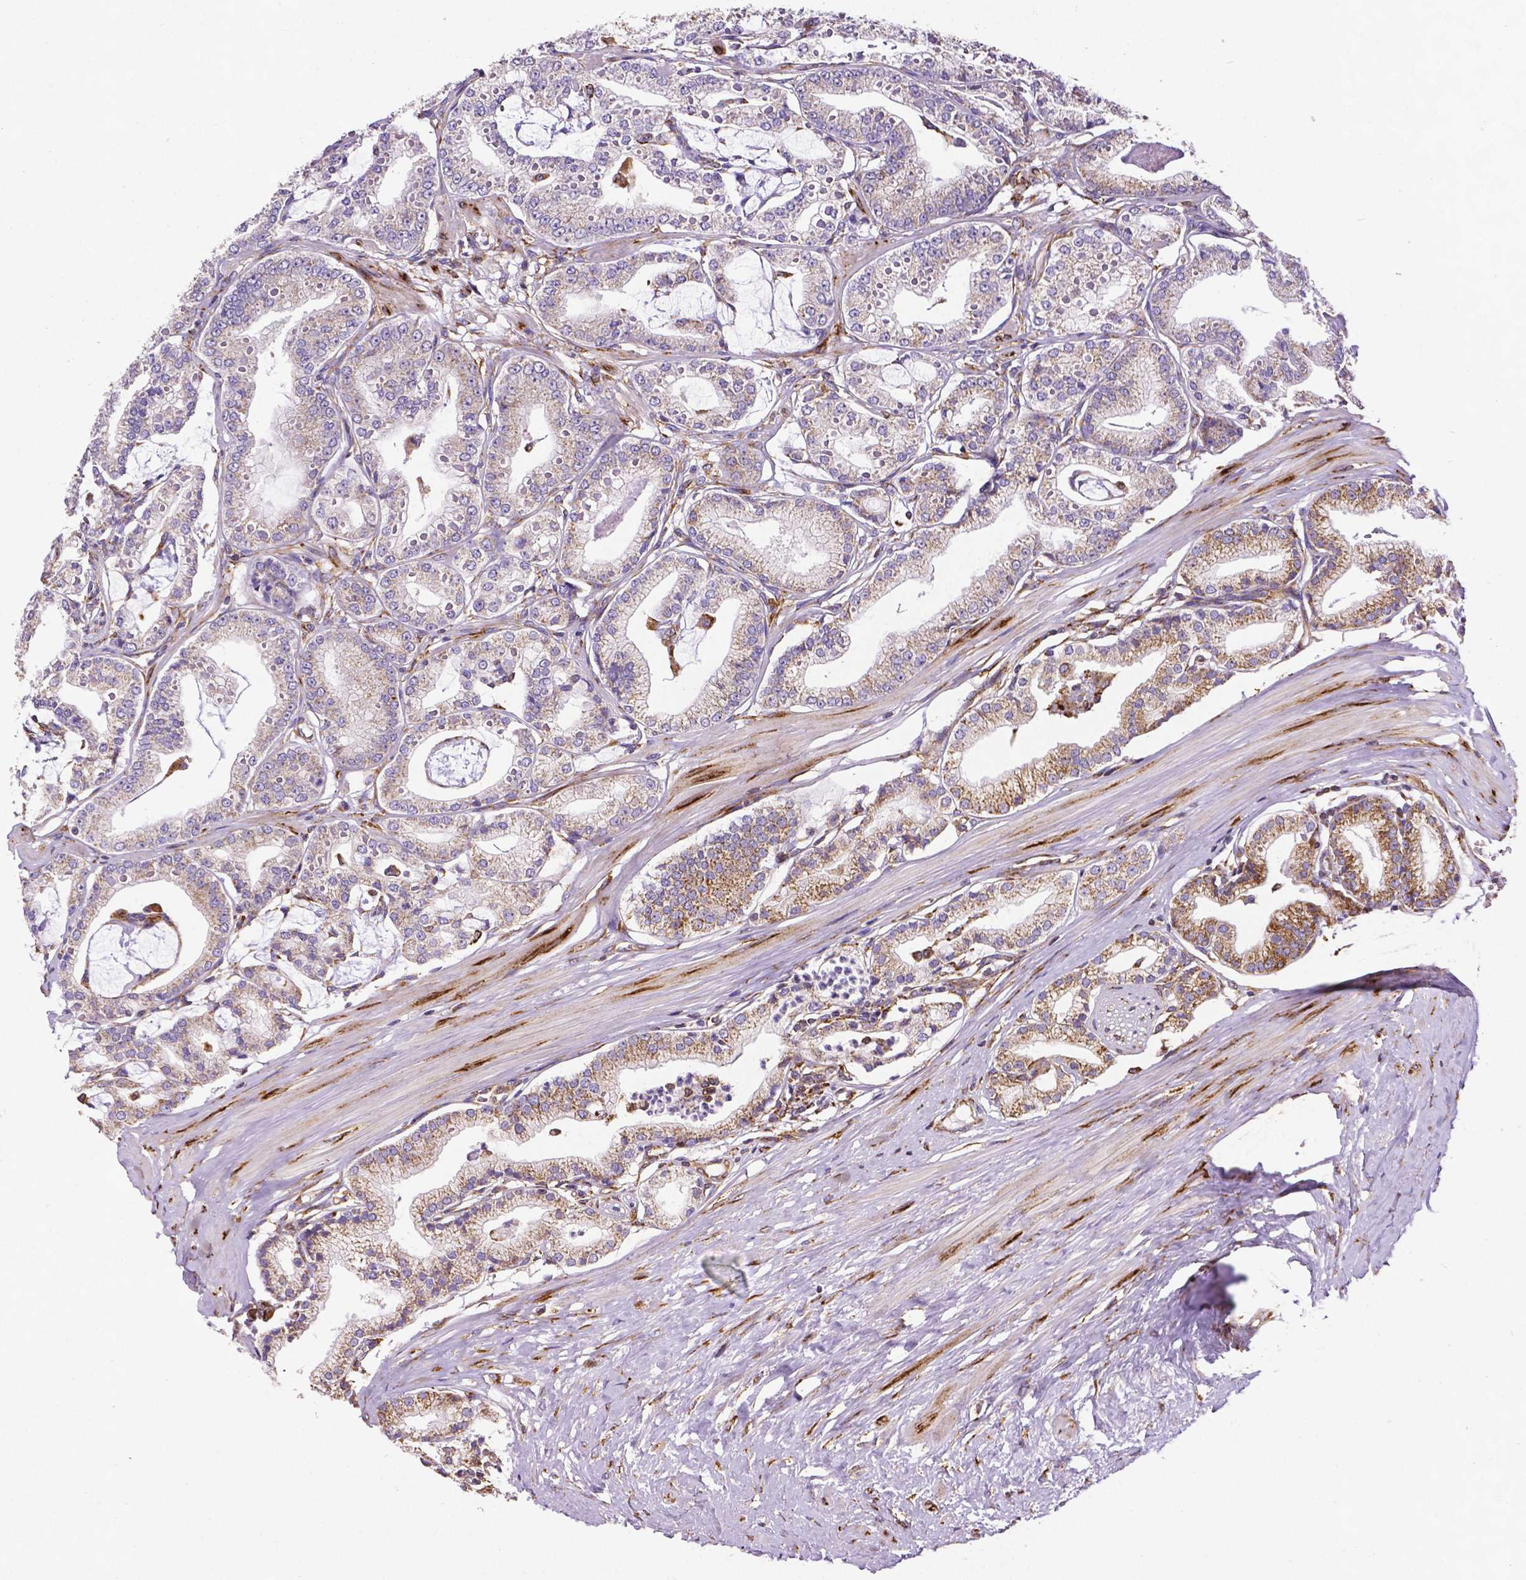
{"staining": {"intensity": "moderate", "quantity": ">75%", "location": "cytoplasmic/membranous"}, "tissue": "prostate cancer", "cell_type": "Tumor cells", "image_type": "cancer", "snomed": [{"axis": "morphology", "description": "Adenocarcinoma, High grade"}, {"axis": "topography", "description": "Prostate"}], "caption": "Prostate cancer (adenocarcinoma (high-grade)) was stained to show a protein in brown. There is medium levels of moderate cytoplasmic/membranous staining in about >75% of tumor cells. The staining is performed using DAB (3,3'-diaminobenzidine) brown chromogen to label protein expression. The nuclei are counter-stained blue using hematoxylin.", "gene": "MTDH", "patient": {"sex": "male", "age": 71}}